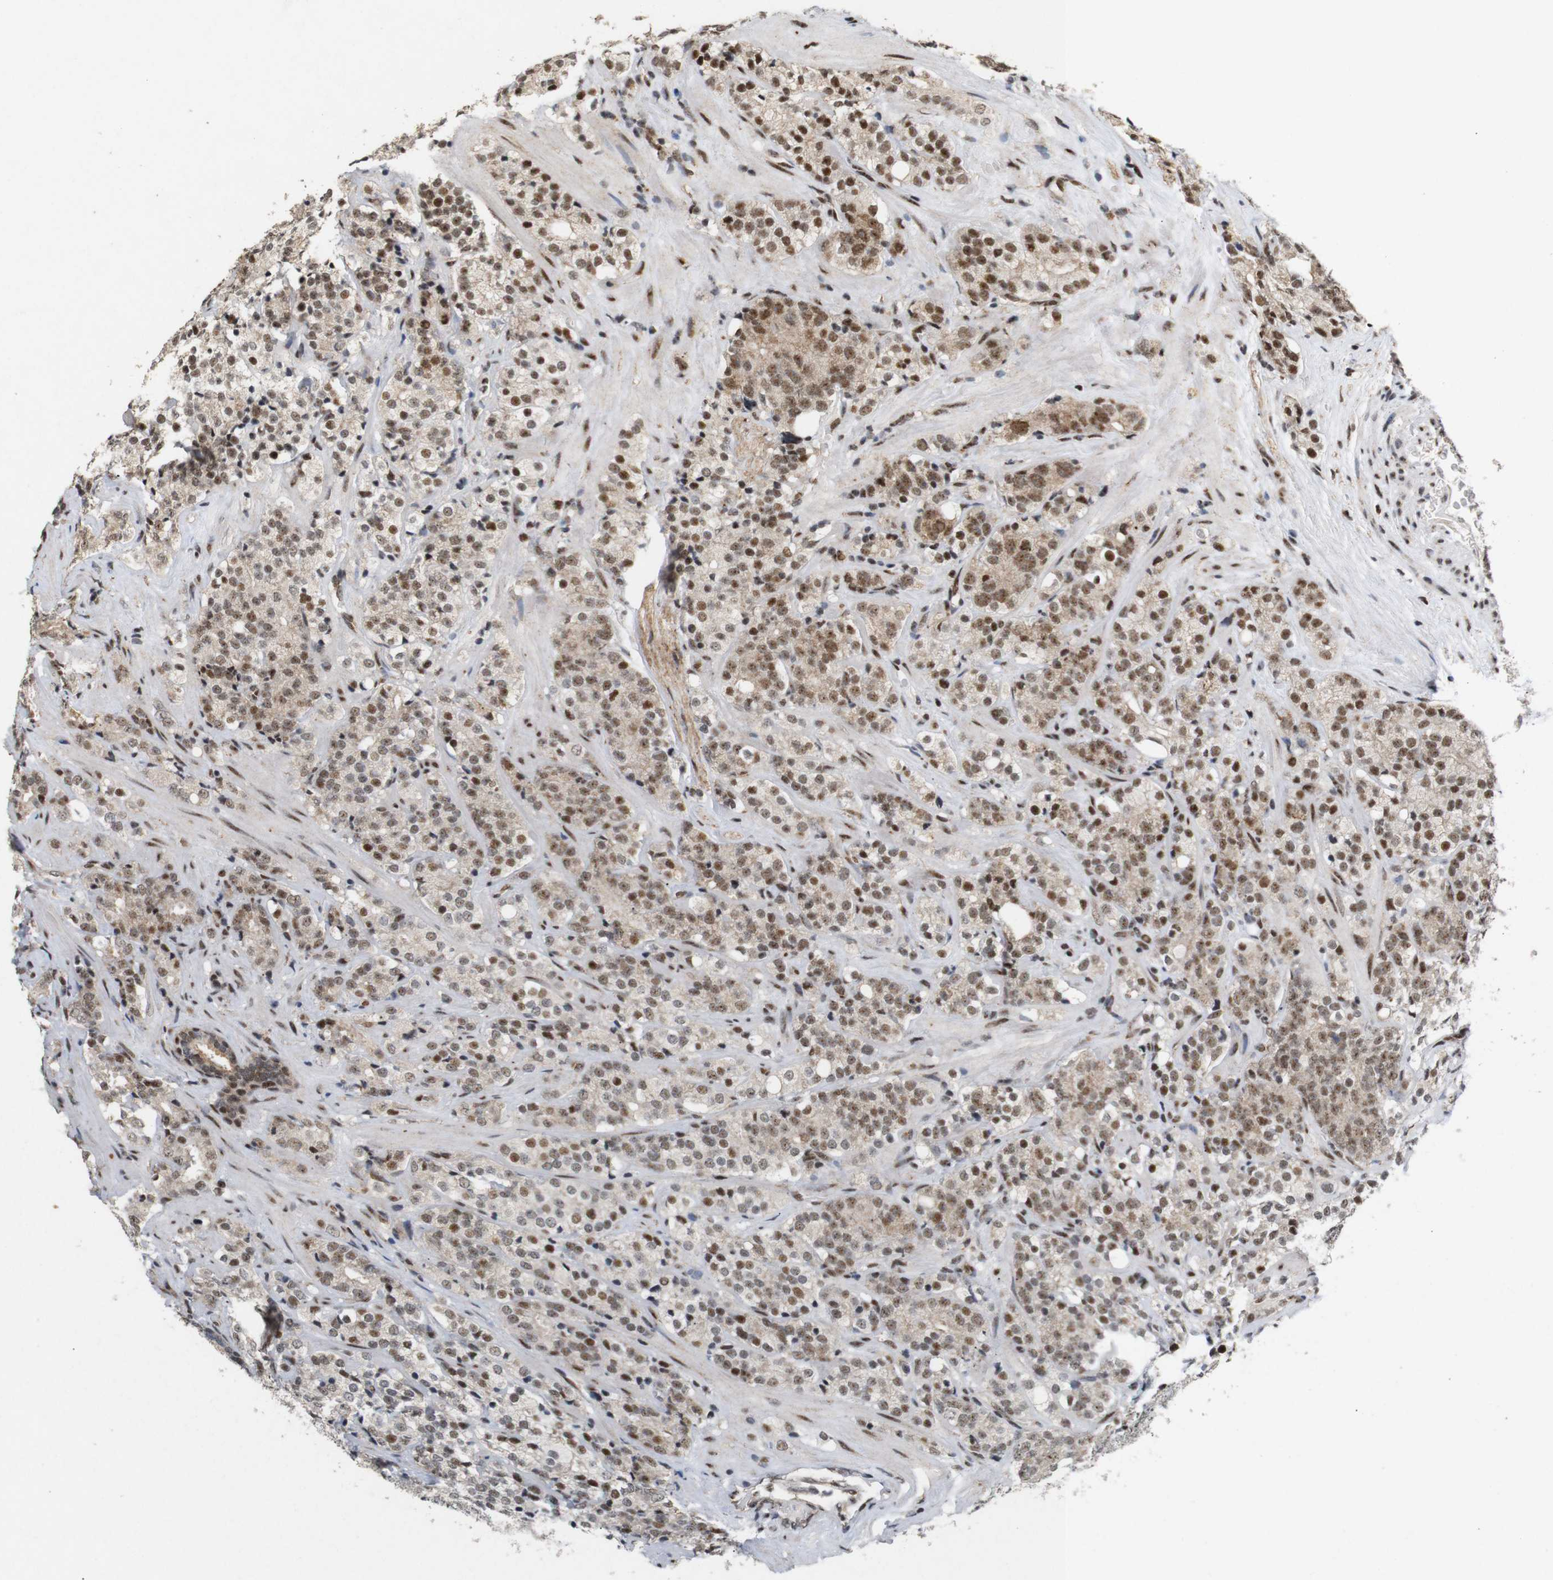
{"staining": {"intensity": "moderate", "quantity": ">75%", "location": "cytoplasmic/membranous,nuclear"}, "tissue": "prostate cancer", "cell_type": "Tumor cells", "image_type": "cancer", "snomed": [{"axis": "morphology", "description": "Adenocarcinoma, High grade"}, {"axis": "topography", "description": "Prostate"}], "caption": "High-grade adenocarcinoma (prostate) stained for a protein reveals moderate cytoplasmic/membranous and nuclear positivity in tumor cells. (Stains: DAB in brown, nuclei in blue, Microscopy: brightfield microscopy at high magnification).", "gene": "PYM1", "patient": {"sex": "male", "age": 71}}